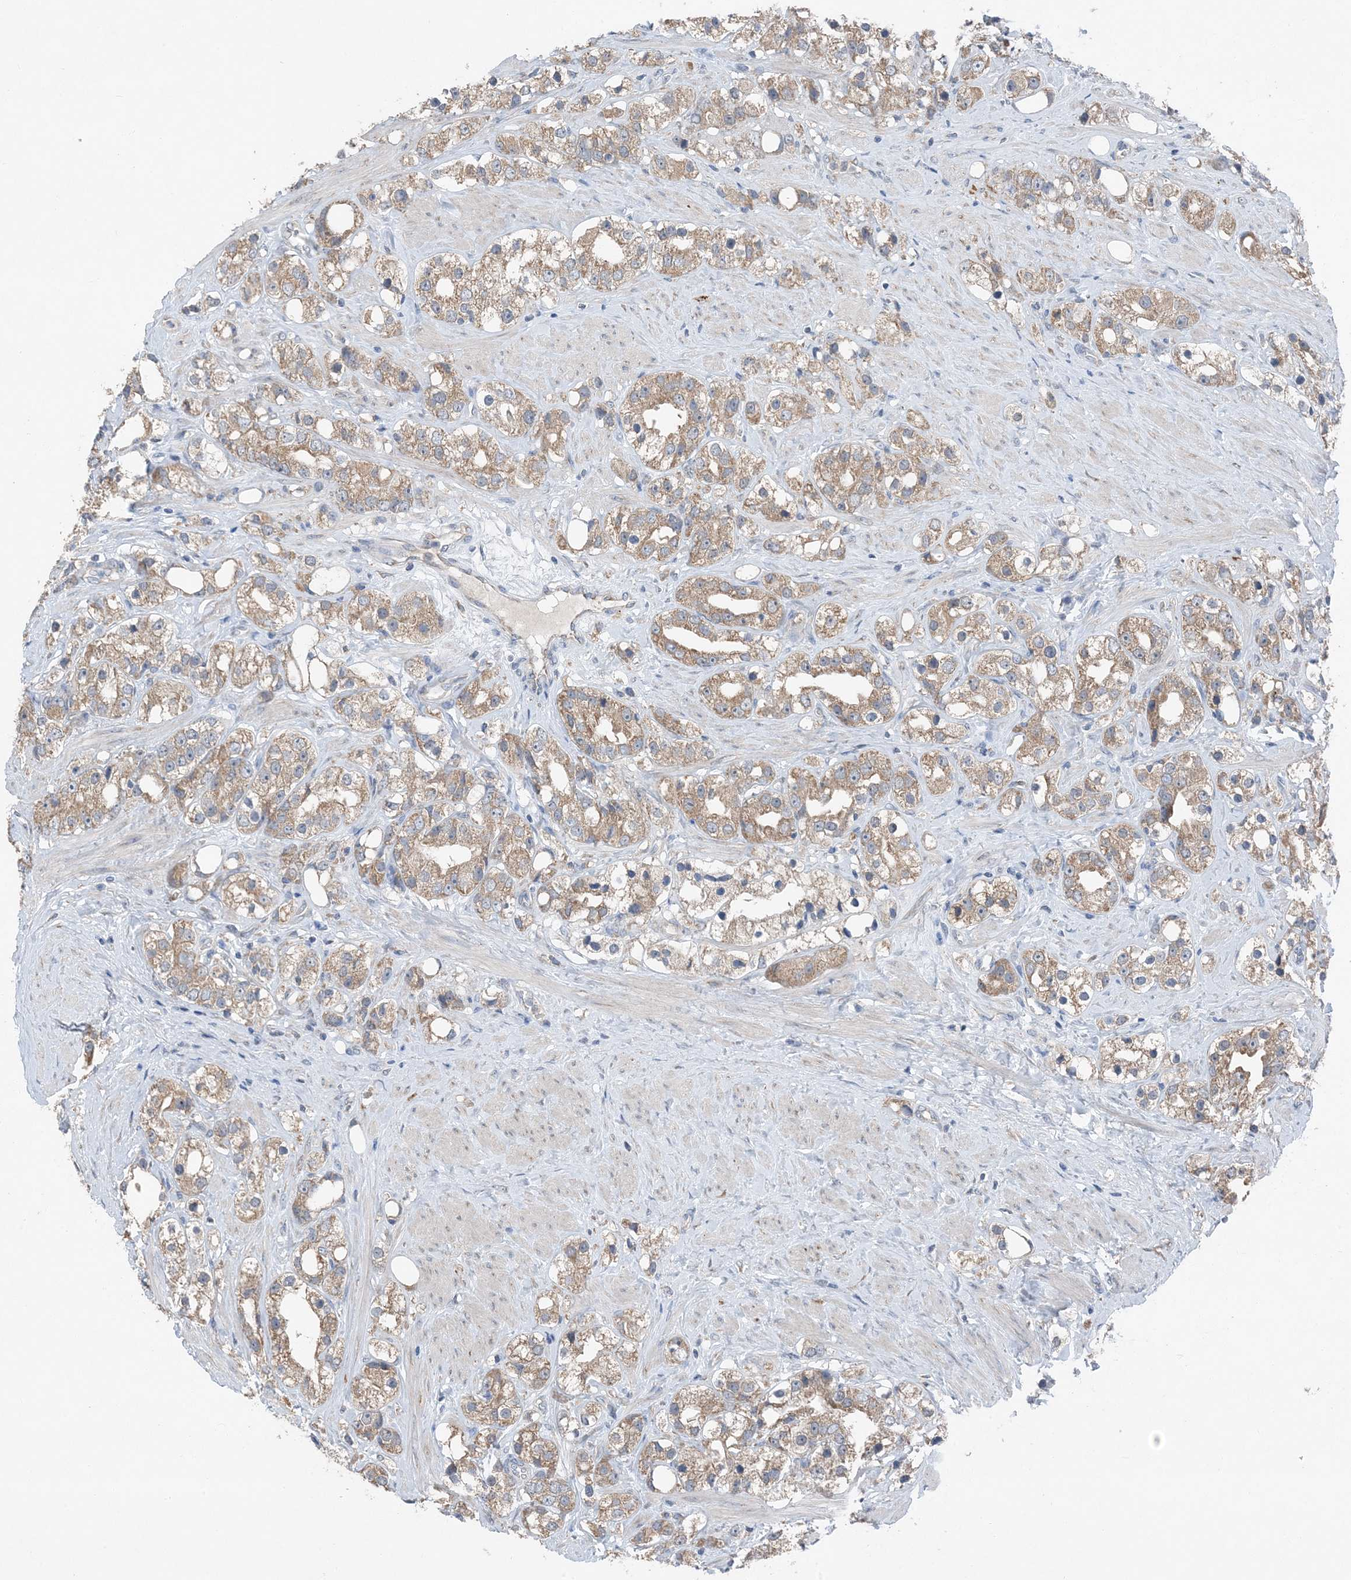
{"staining": {"intensity": "moderate", "quantity": ">75%", "location": "cytoplasmic/membranous"}, "tissue": "prostate cancer", "cell_type": "Tumor cells", "image_type": "cancer", "snomed": [{"axis": "morphology", "description": "Adenocarcinoma, NOS"}, {"axis": "topography", "description": "Prostate"}], "caption": "The histopathology image displays a brown stain indicating the presence of a protein in the cytoplasmic/membranous of tumor cells in adenocarcinoma (prostate). The protein is shown in brown color, while the nuclei are stained blue.", "gene": "DHX30", "patient": {"sex": "male", "age": 79}}